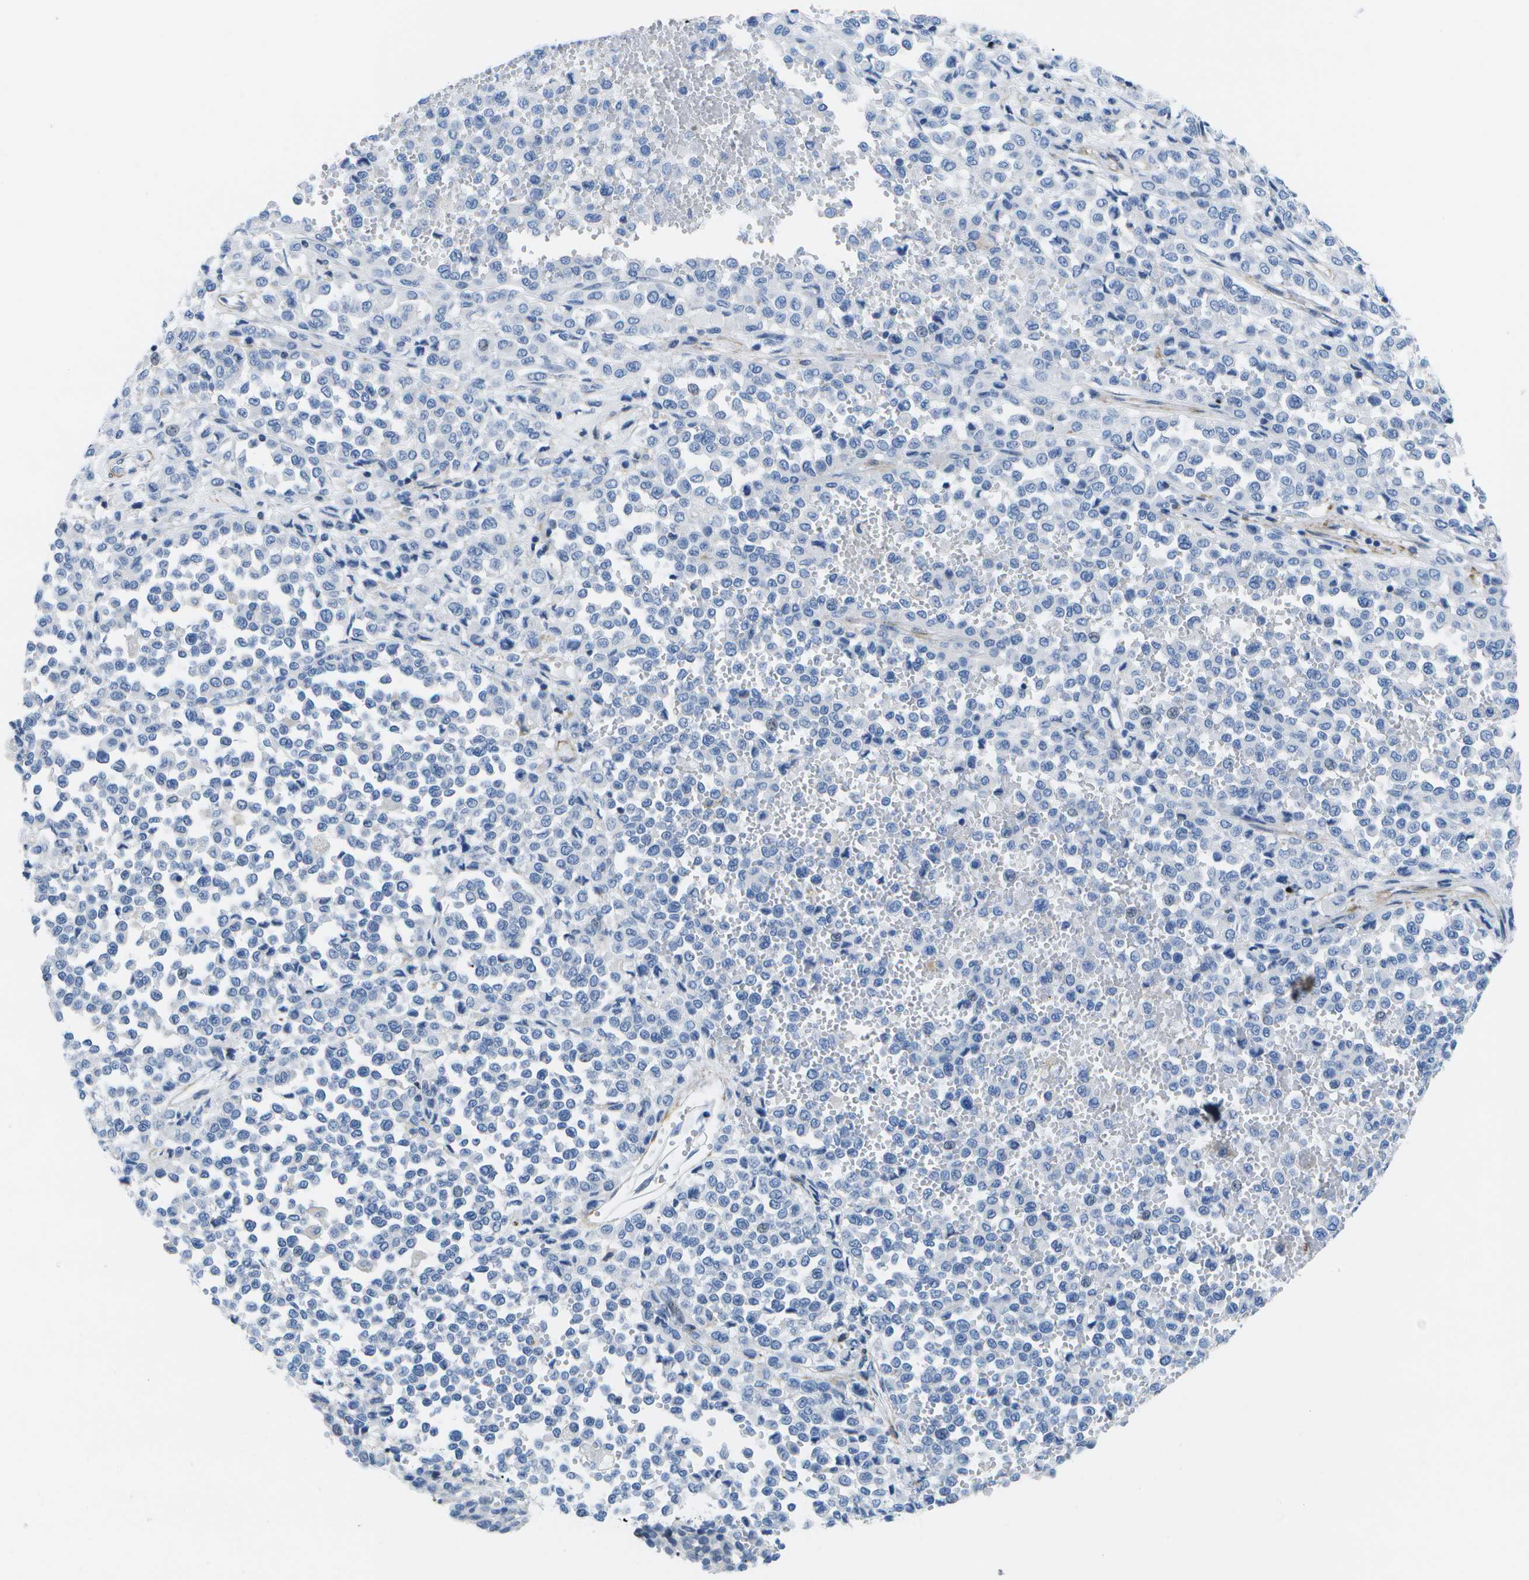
{"staining": {"intensity": "negative", "quantity": "none", "location": "none"}, "tissue": "melanoma", "cell_type": "Tumor cells", "image_type": "cancer", "snomed": [{"axis": "morphology", "description": "Malignant melanoma, Metastatic site"}, {"axis": "topography", "description": "Pancreas"}], "caption": "The immunohistochemistry (IHC) photomicrograph has no significant expression in tumor cells of malignant melanoma (metastatic site) tissue.", "gene": "ADGRG6", "patient": {"sex": "female", "age": 30}}